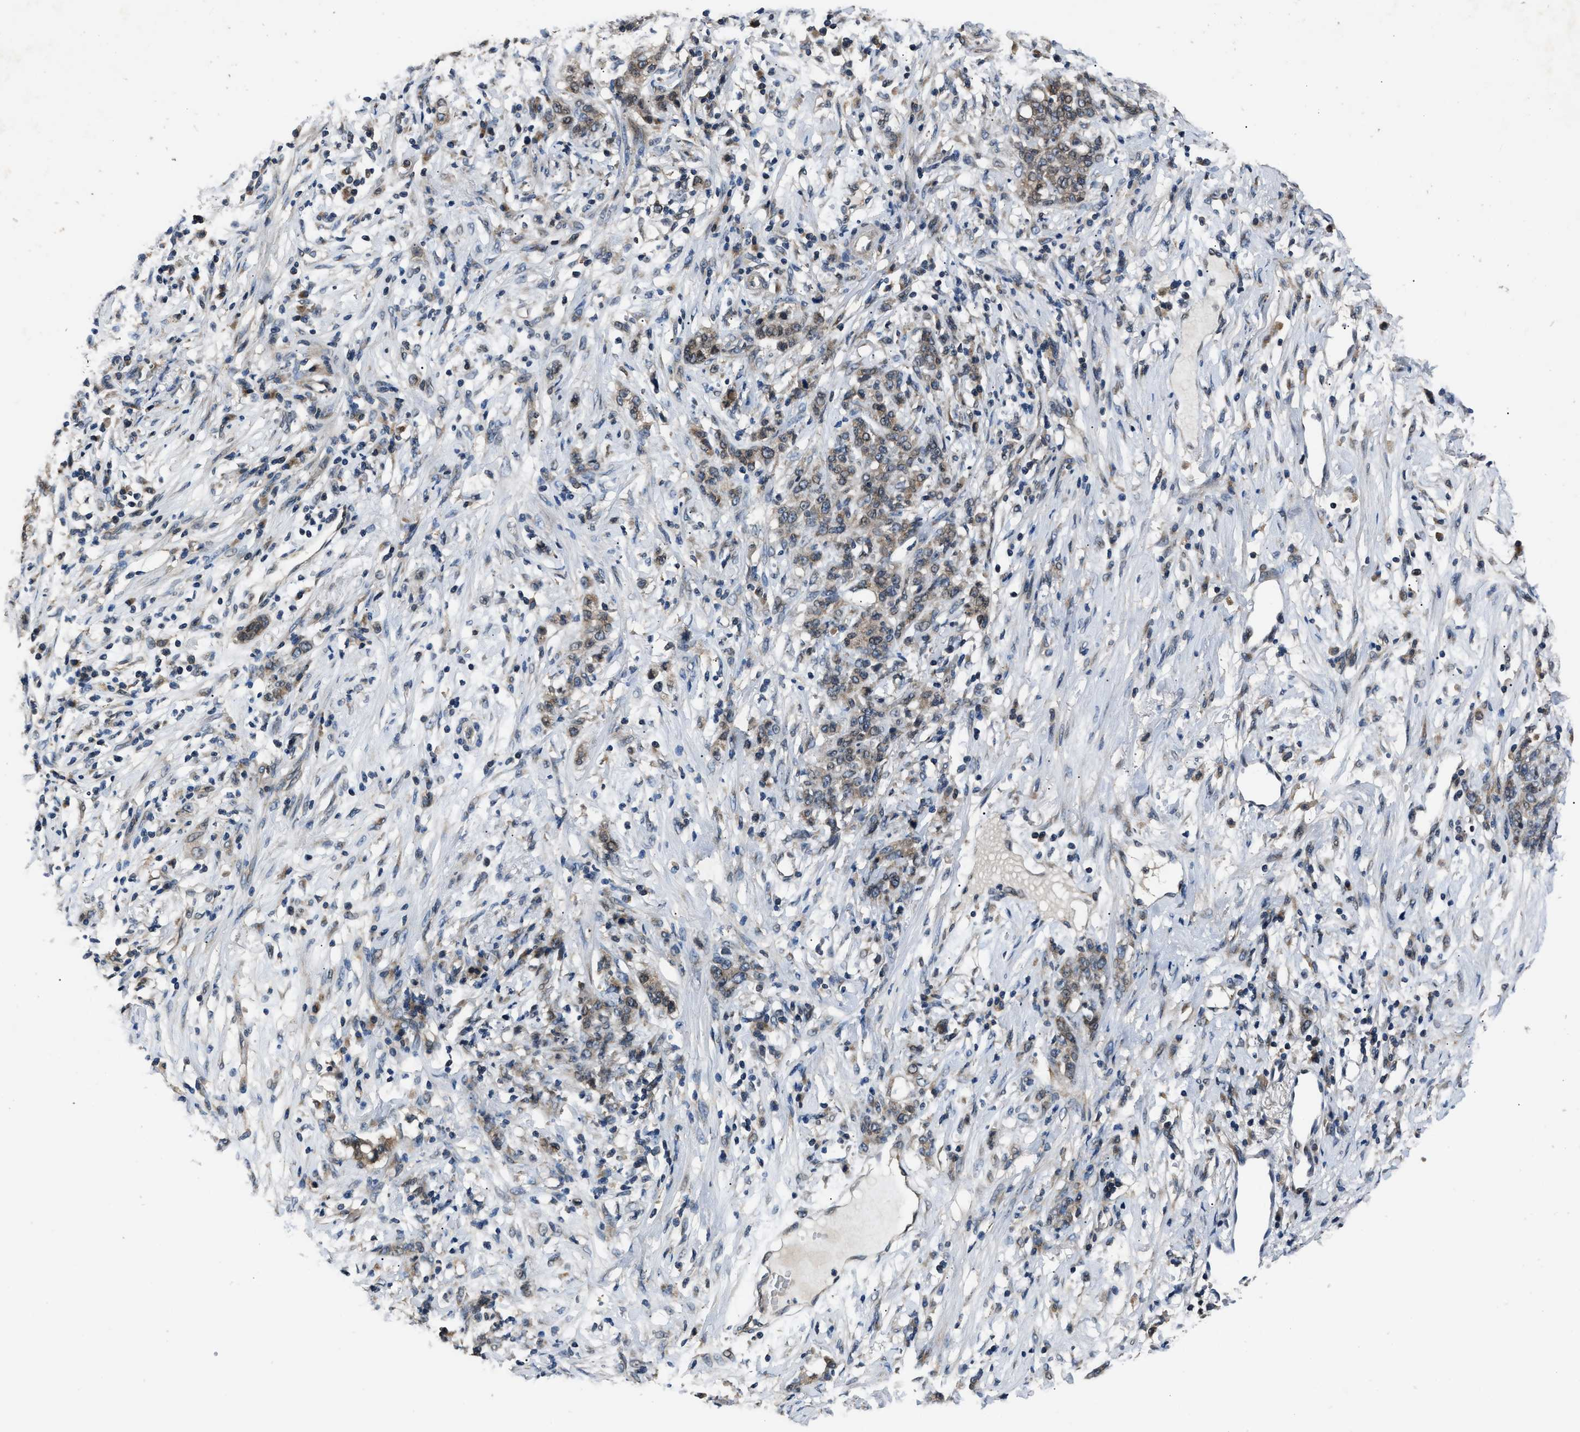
{"staining": {"intensity": "weak", "quantity": ">75%", "location": "cytoplasmic/membranous"}, "tissue": "stomach cancer", "cell_type": "Tumor cells", "image_type": "cancer", "snomed": [{"axis": "morphology", "description": "Adenocarcinoma, NOS"}, {"axis": "topography", "description": "Stomach, lower"}], "caption": "Weak cytoplasmic/membranous protein staining is seen in about >75% of tumor cells in stomach cancer.", "gene": "TNRC18", "patient": {"sex": "male", "age": 88}}